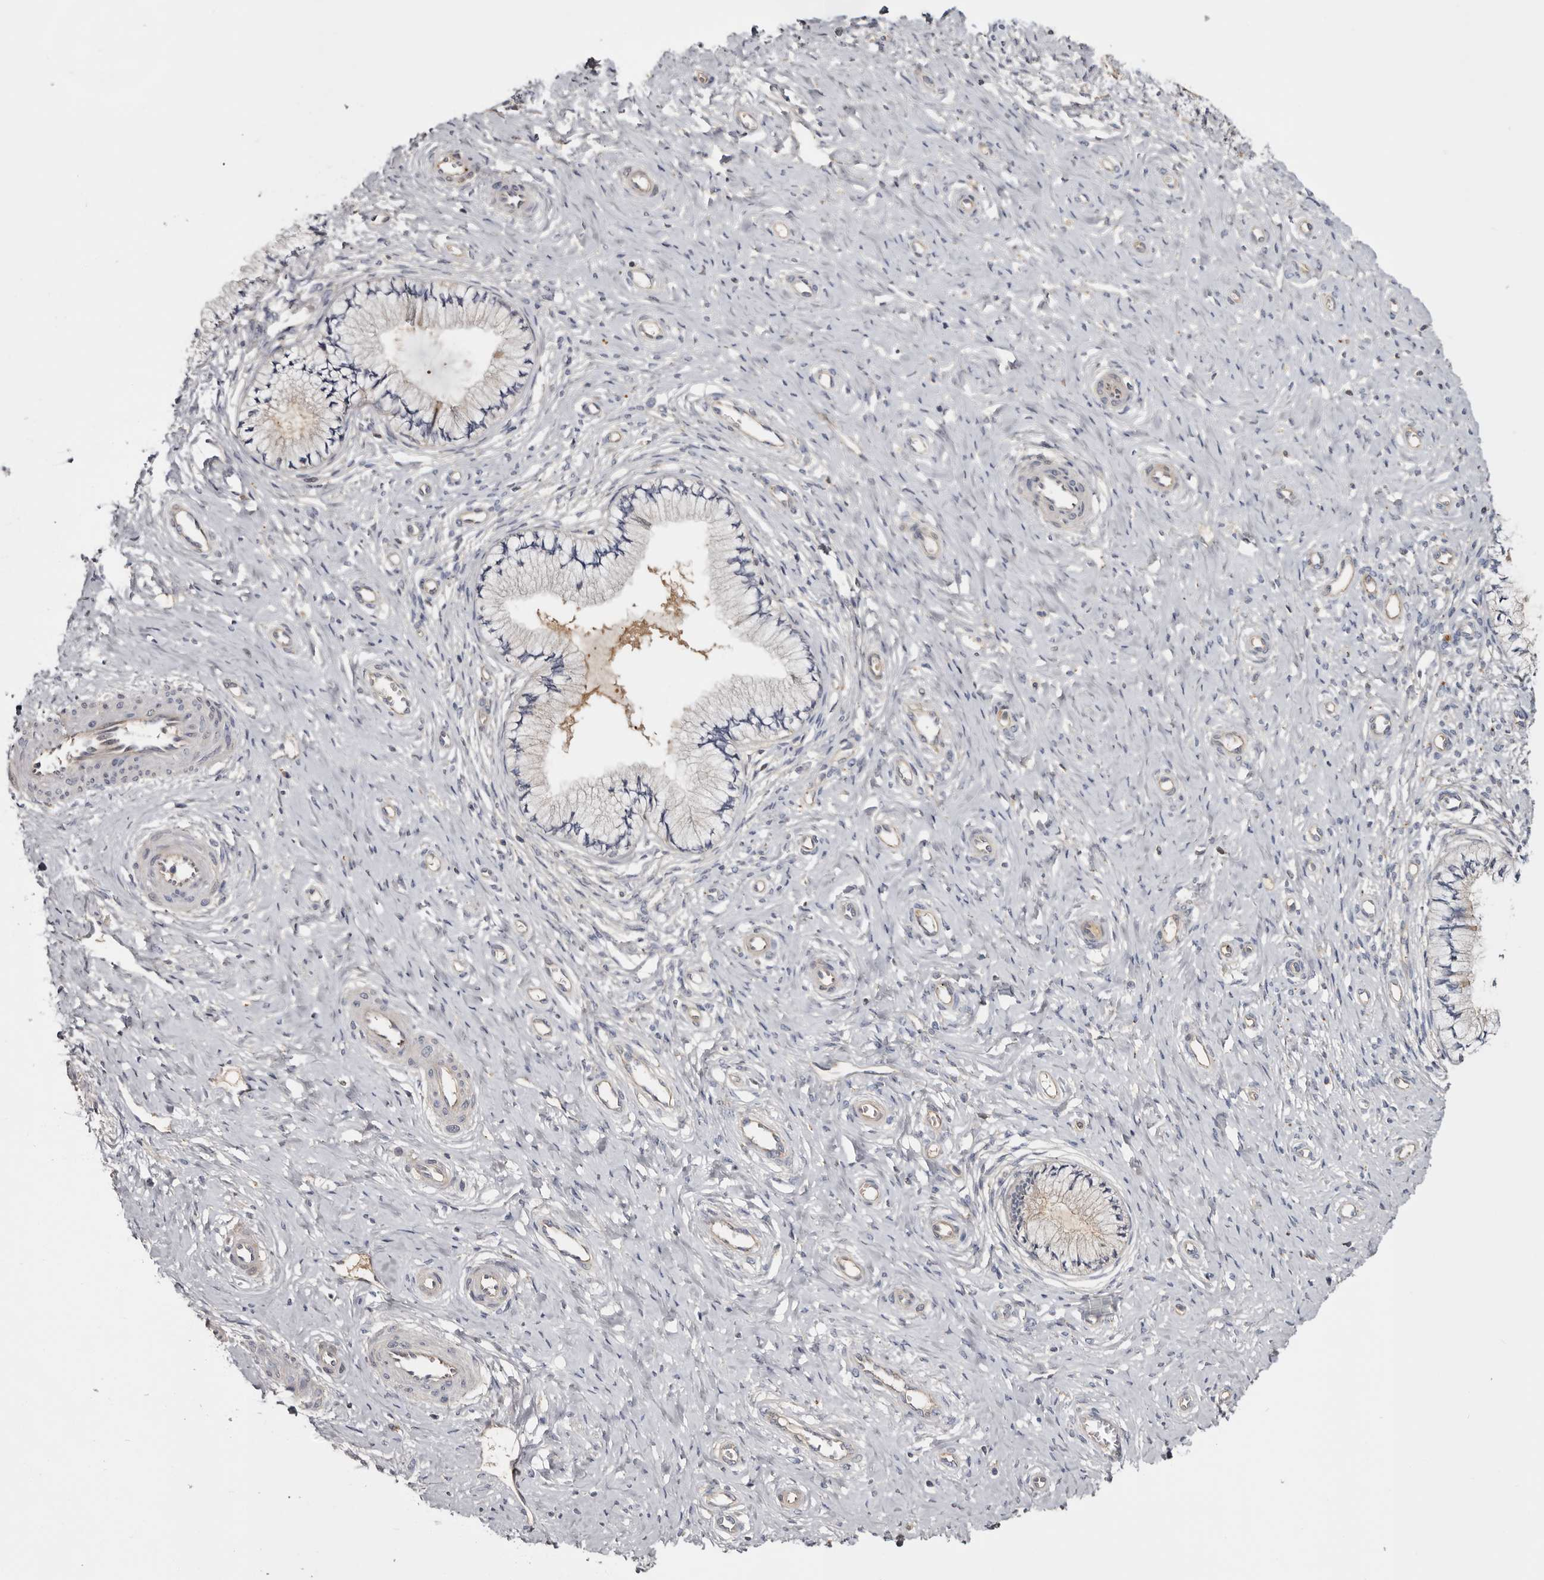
{"staining": {"intensity": "negative", "quantity": "none", "location": "none"}, "tissue": "cervix", "cell_type": "Glandular cells", "image_type": "normal", "snomed": [{"axis": "morphology", "description": "Normal tissue, NOS"}, {"axis": "topography", "description": "Cervix"}], "caption": "Immunohistochemistry (IHC) image of unremarkable cervix: human cervix stained with DAB displays no significant protein positivity in glandular cells.", "gene": "INKA2", "patient": {"sex": "female", "age": 36}}